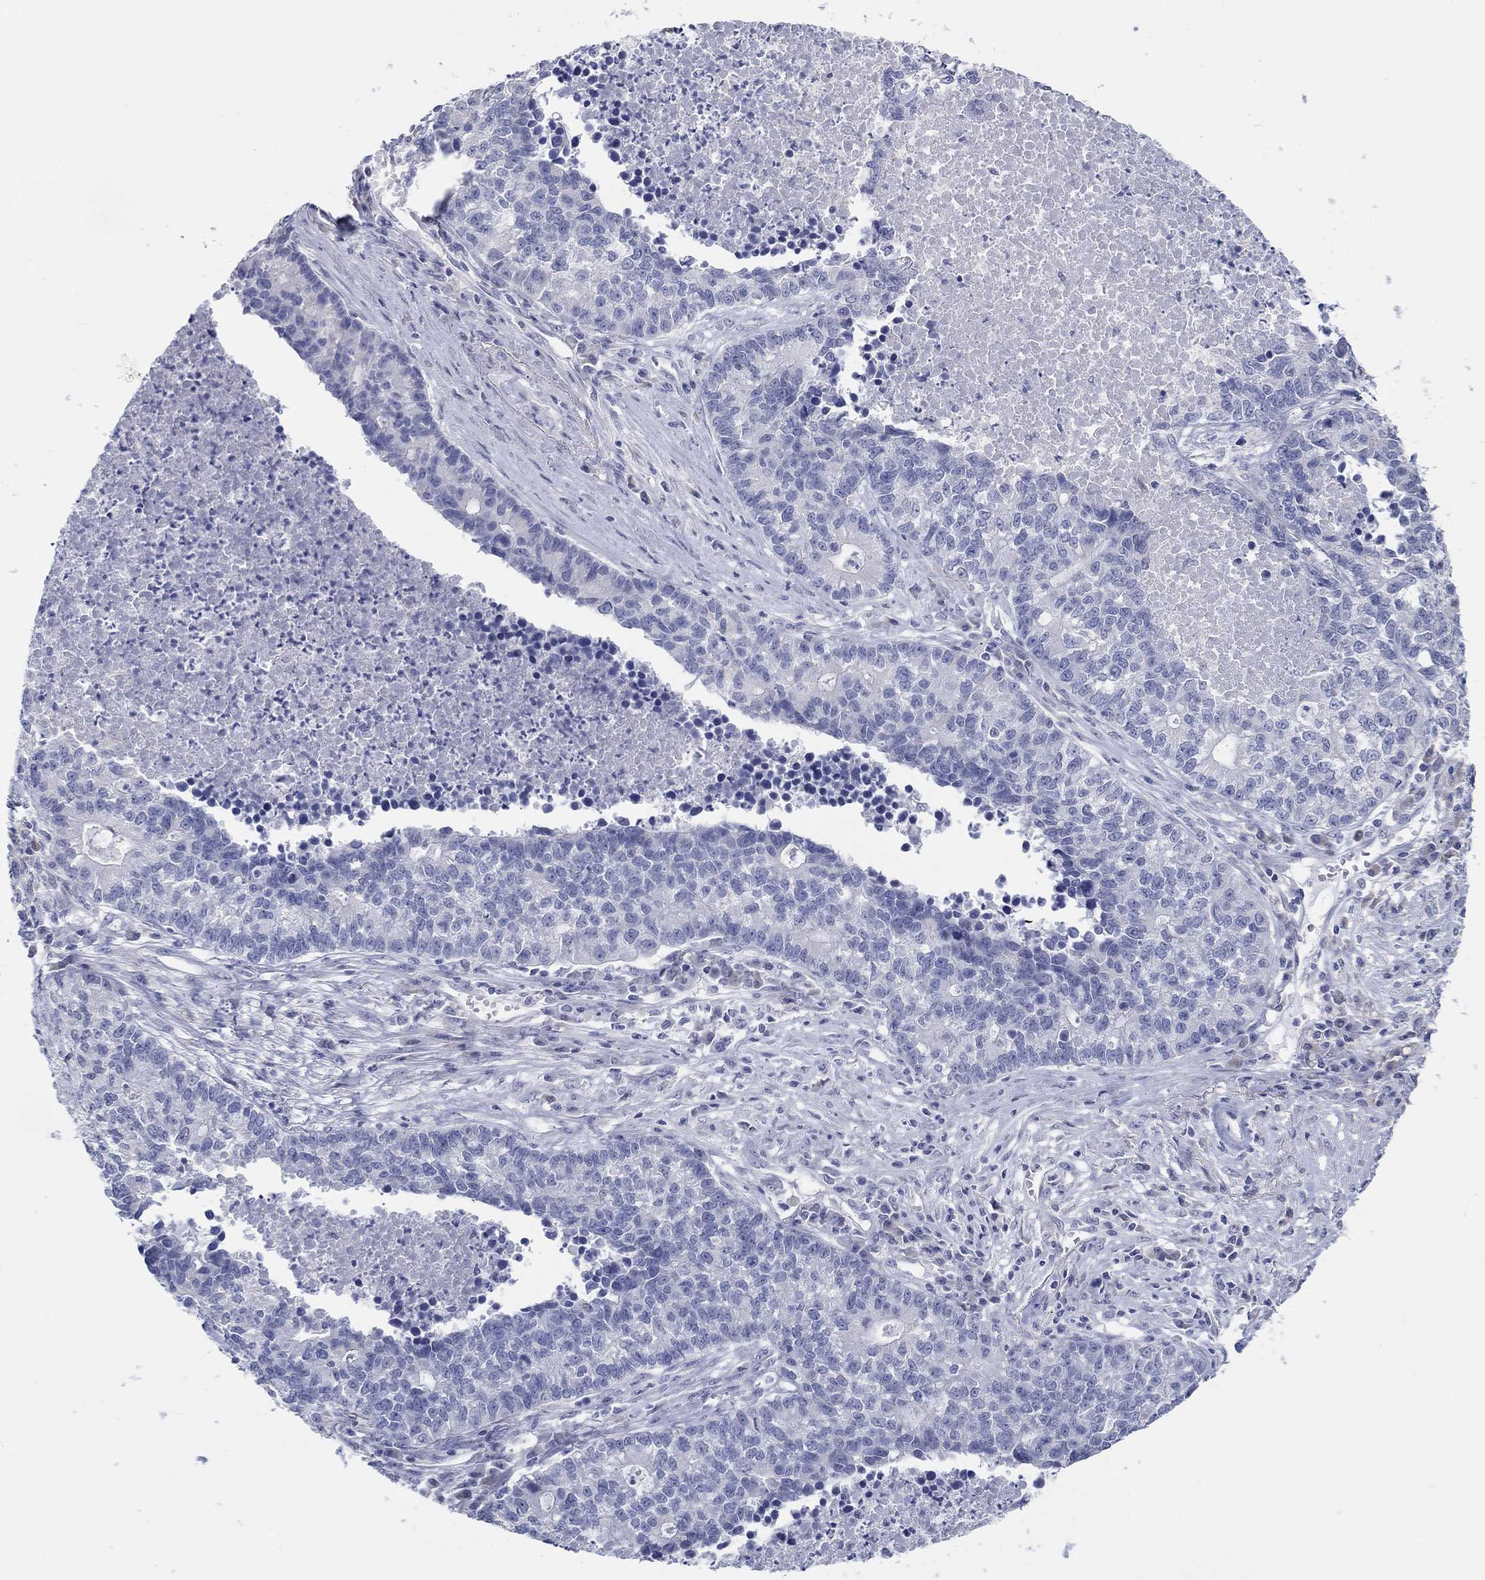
{"staining": {"intensity": "negative", "quantity": "none", "location": "none"}, "tissue": "lung cancer", "cell_type": "Tumor cells", "image_type": "cancer", "snomed": [{"axis": "morphology", "description": "Adenocarcinoma, NOS"}, {"axis": "topography", "description": "Lung"}], "caption": "The IHC image has no significant expression in tumor cells of lung adenocarcinoma tissue.", "gene": "LRRC4C", "patient": {"sex": "male", "age": 57}}